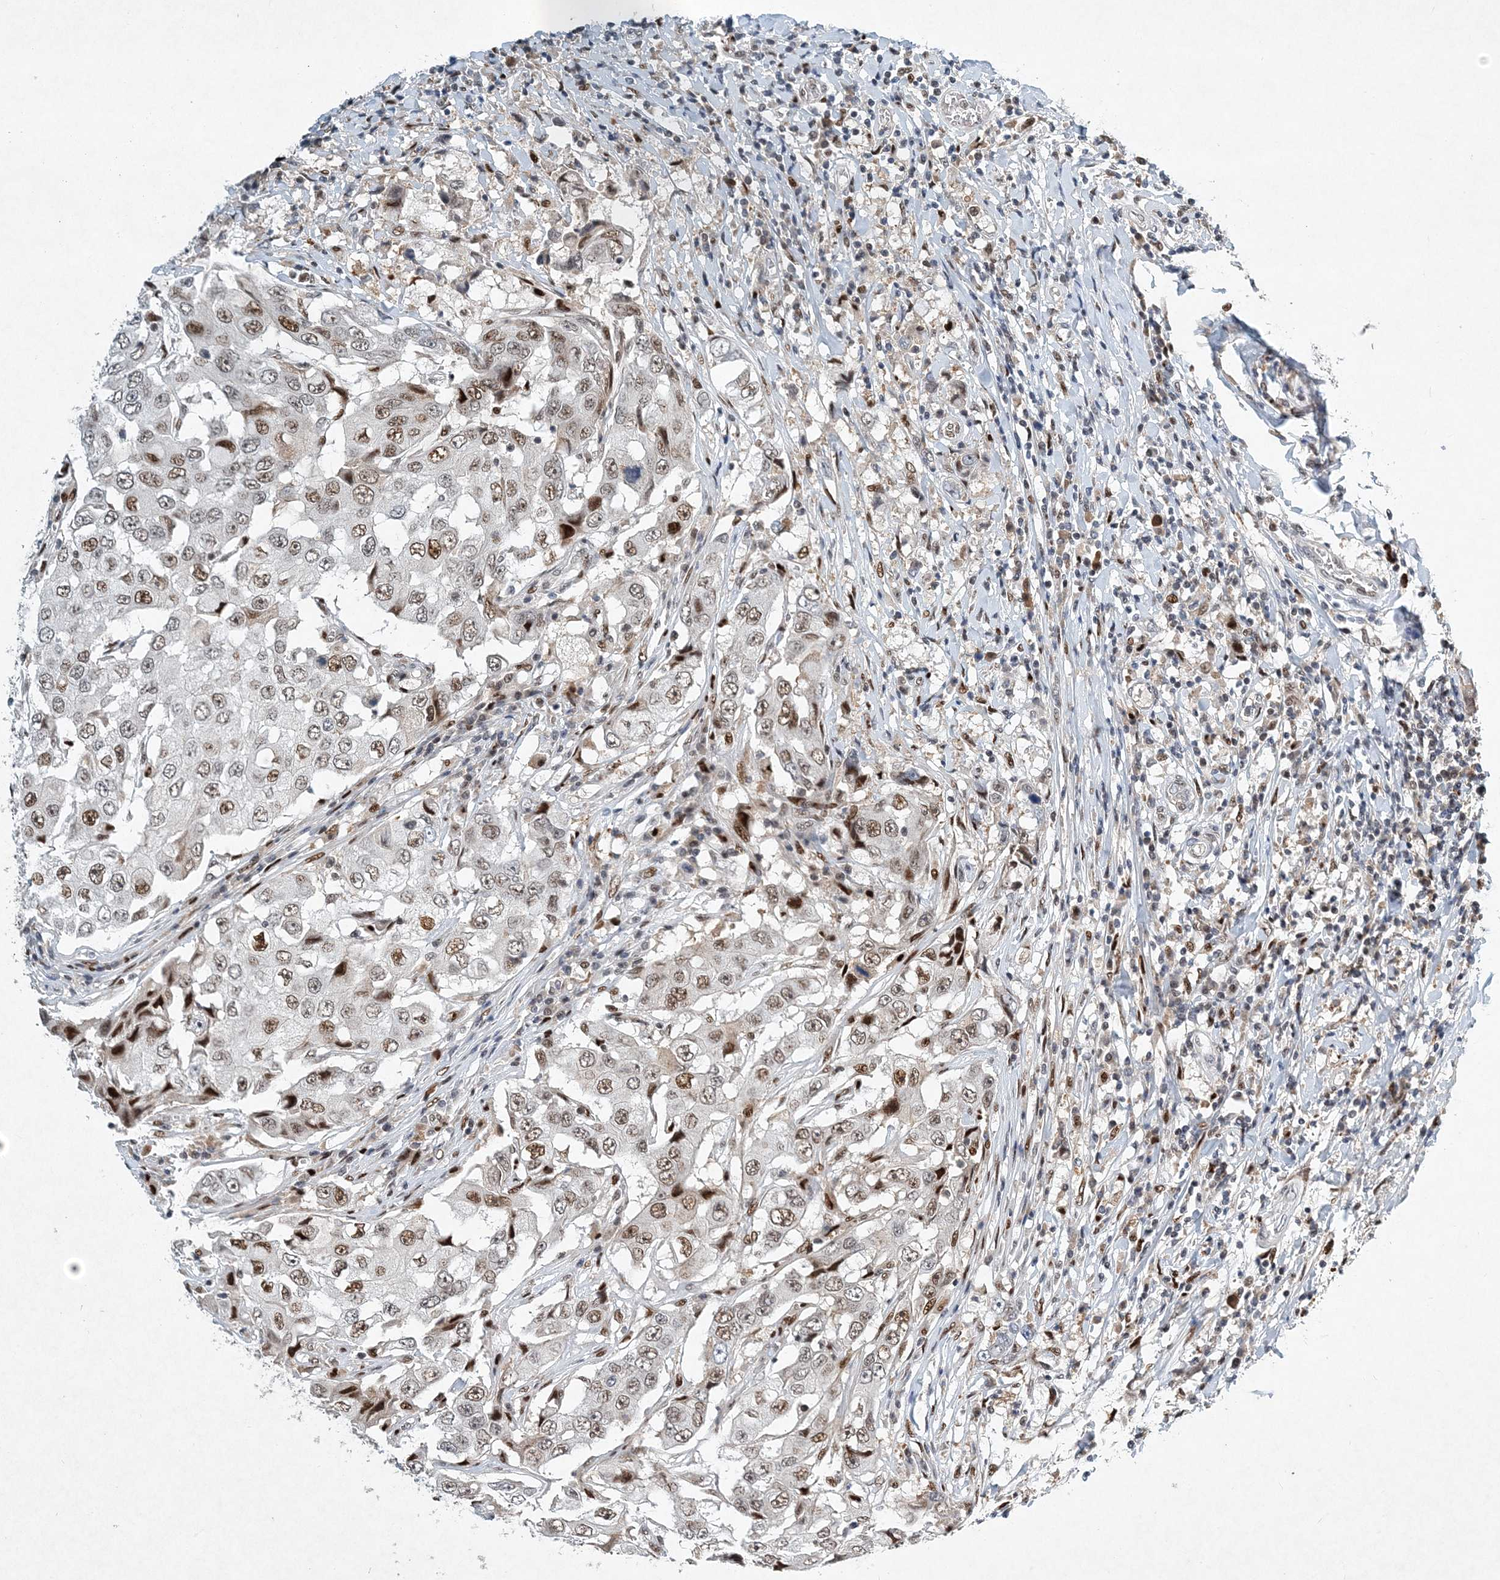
{"staining": {"intensity": "moderate", "quantity": ">75%", "location": "nuclear"}, "tissue": "breast cancer", "cell_type": "Tumor cells", "image_type": "cancer", "snomed": [{"axis": "morphology", "description": "Duct carcinoma"}, {"axis": "topography", "description": "Breast"}], "caption": "Breast cancer (invasive ductal carcinoma) stained for a protein (brown) exhibits moderate nuclear positive staining in about >75% of tumor cells.", "gene": "KPNA4", "patient": {"sex": "female", "age": 27}}